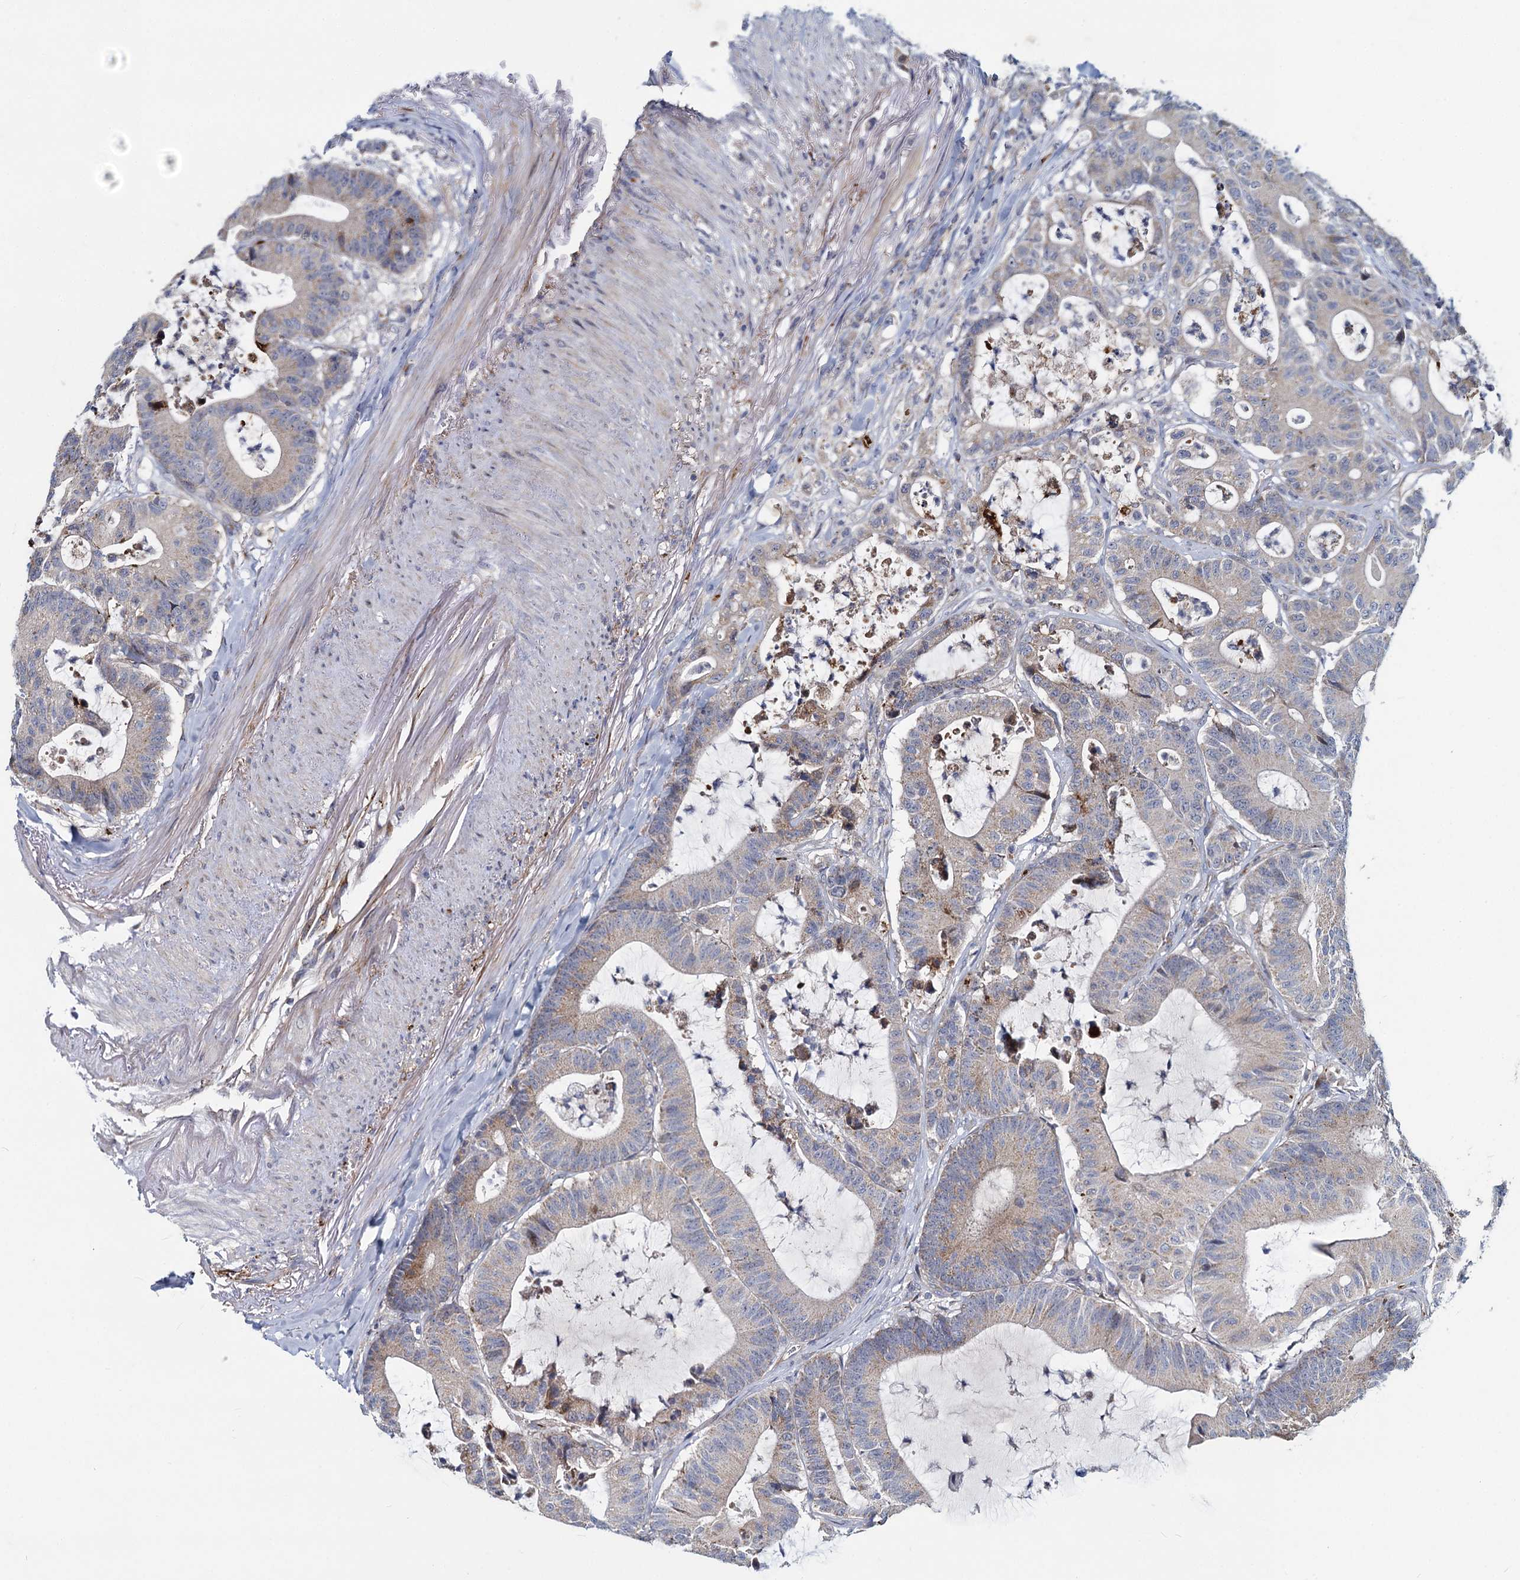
{"staining": {"intensity": "moderate", "quantity": "<25%", "location": "cytoplasmic/membranous"}, "tissue": "colorectal cancer", "cell_type": "Tumor cells", "image_type": "cancer", "snomed": [{"axis": "morphology", "description": "Adenocarcinoma, NOS"}, {"axis": "topography", "description": "Colon"}], "caption": "This photomicrograph displays immunohistochemistry staining of human adenocarcinoma (colorectal), with low moderate cytoplasmic/membranous expression in about <25% of tumor cells.", "gene": "DCUN1D2", "patient": {"sex": "female", "age": 84}}